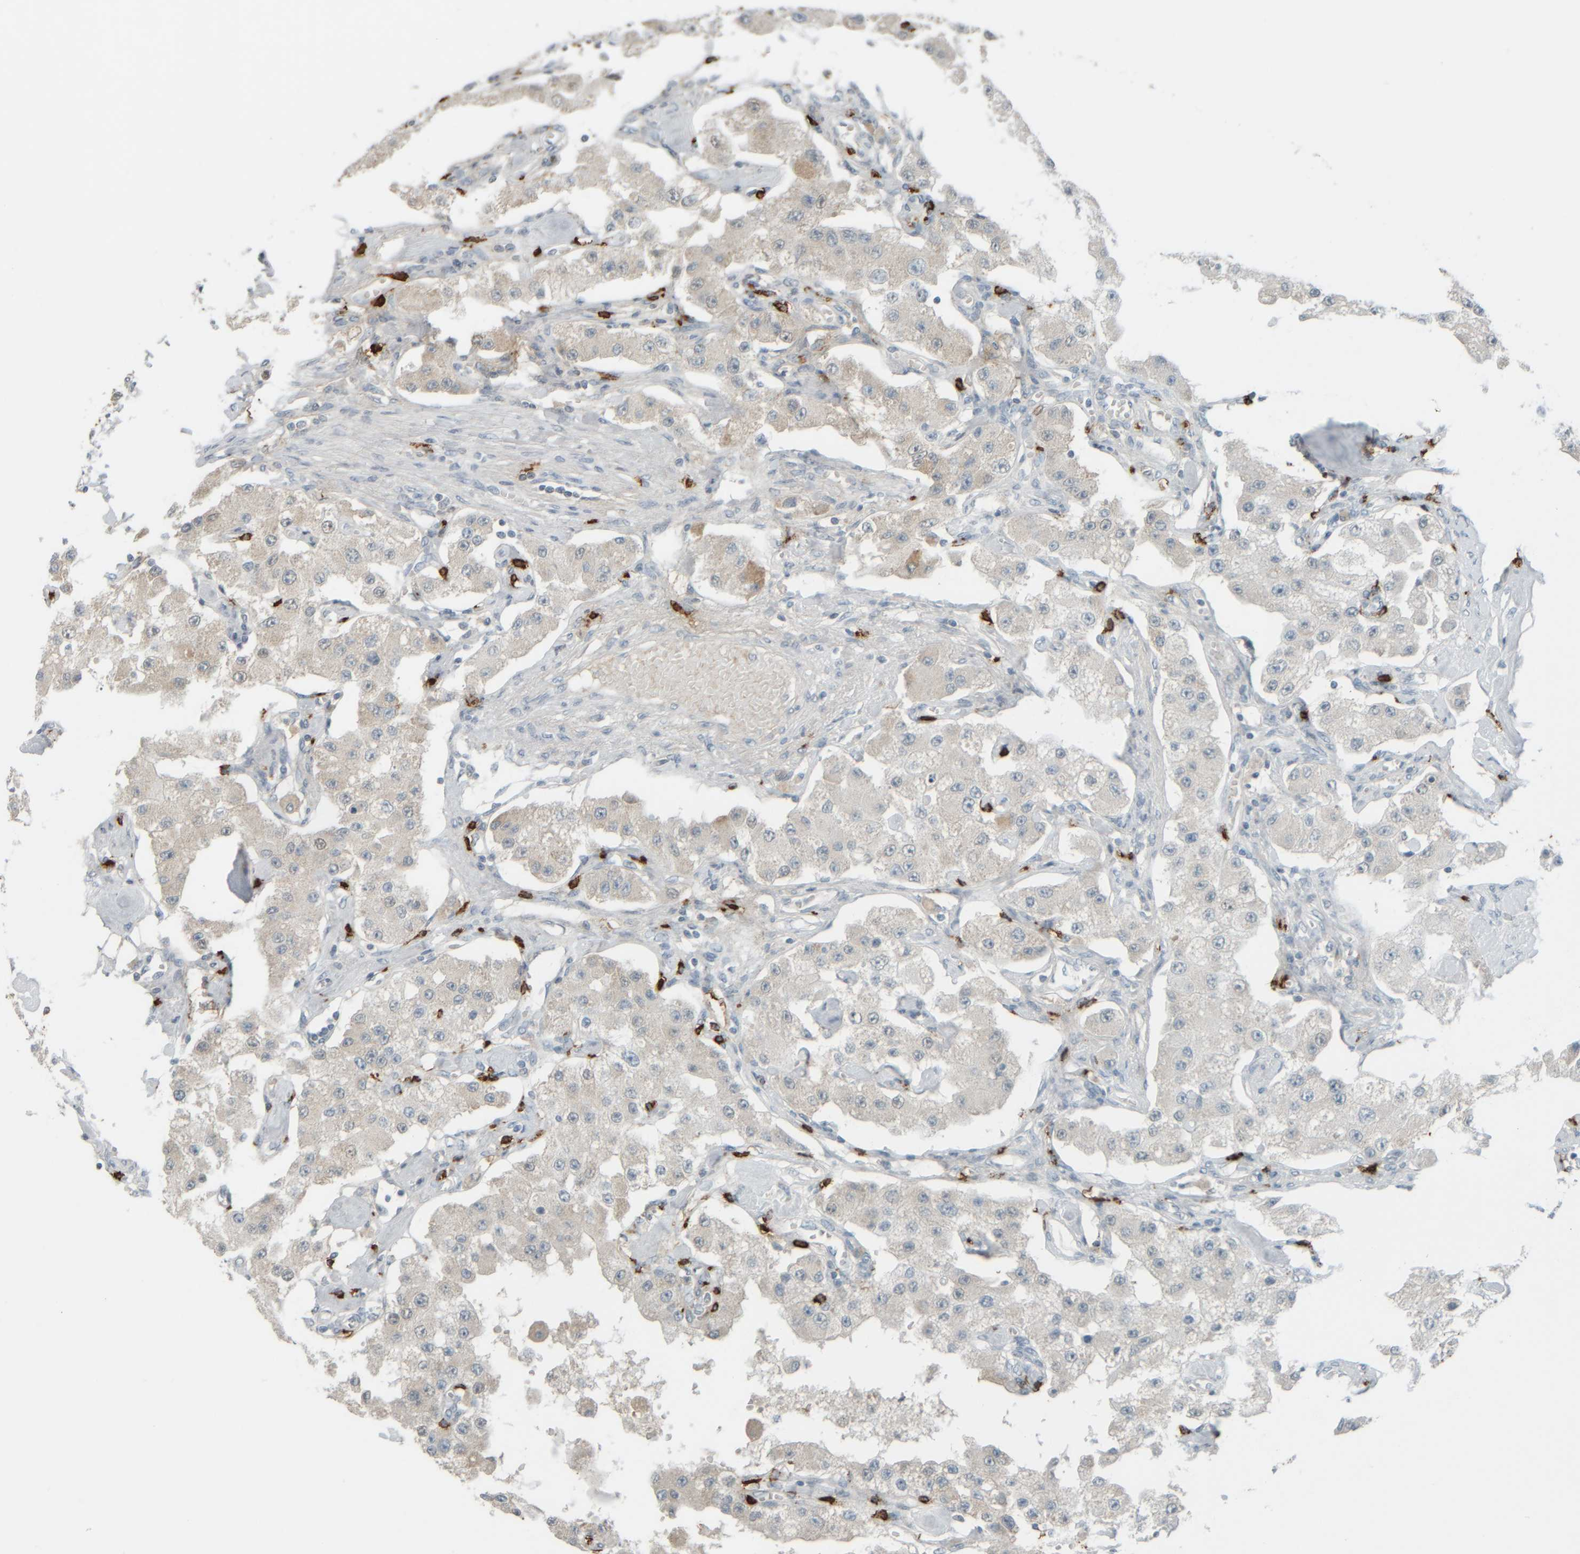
{"staining": {"intensity": "weak", "quantity": "<25%", "location": "cytoplasmic/membranous"}, "tissue": "carcinoid", "cell_type": "Tumor cells", "image_type": "cancer", "snomed": [{"axis": "morphology", "description": "Carcinoid, malignant, NOS"}, {"axis": "topography", "description": "Pancreas"}], "caption": "A photomicrograph of carcinoid stained for a protein shows no brown staining in tumor cells.", "gene": "TPSAB1", "patient": {"sex": "male", "age": 41}}